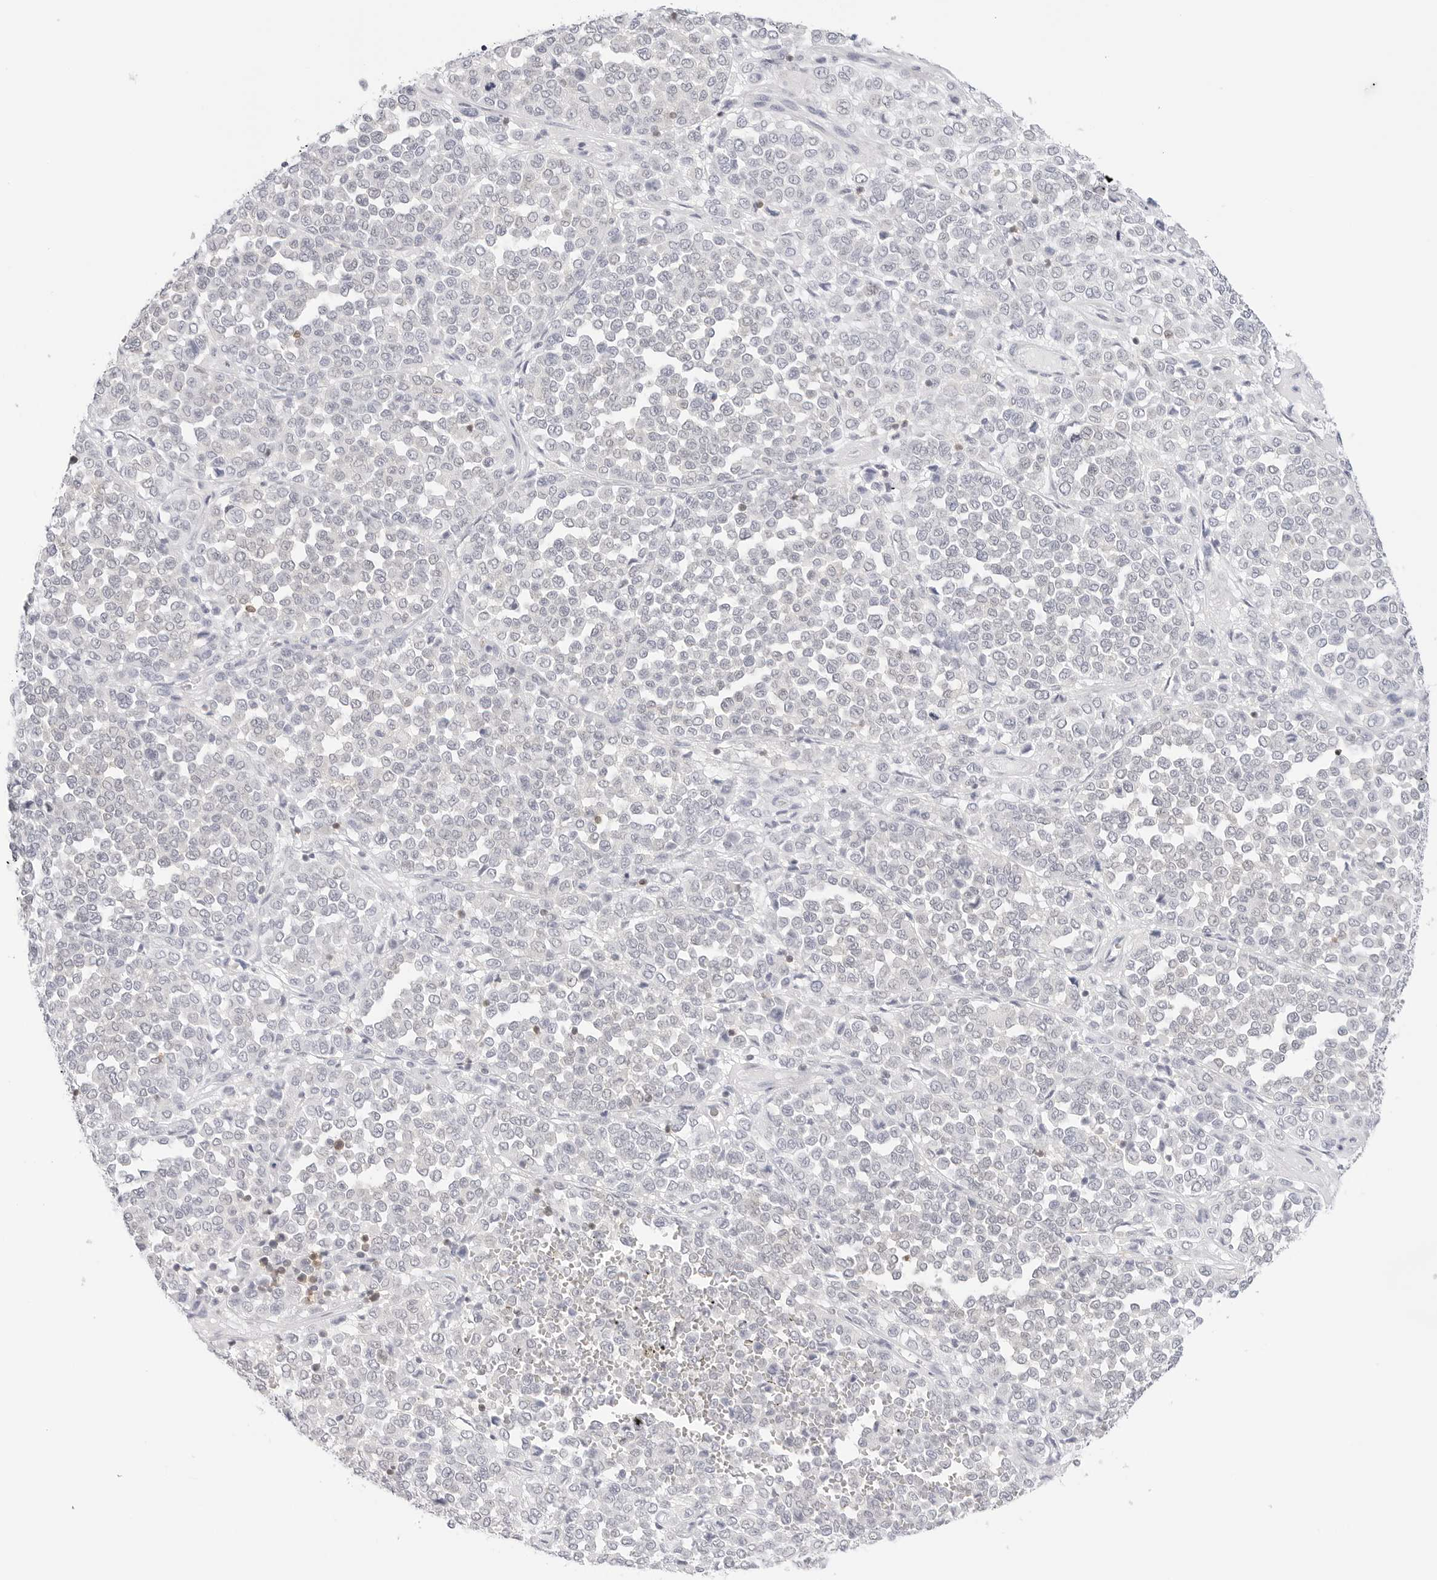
{"staining": {"intensity": "negative", "quantity": "none", "location": "none"}, "tissue": "melanoma", "cell_type": "Tumor cells", "image_type": "cancer", "snomed": [{"axis": "morphology", "description": "Malignant melanoma, Metastatic site"}, {"axis": "topography", "description": "Pancreas"}], "caption": "Tumor cells show no significant expression in malignant melanoma (metastatic site).", "gene": "SLC9A3R1", "patient": {"sex": "female", "age": 30}}